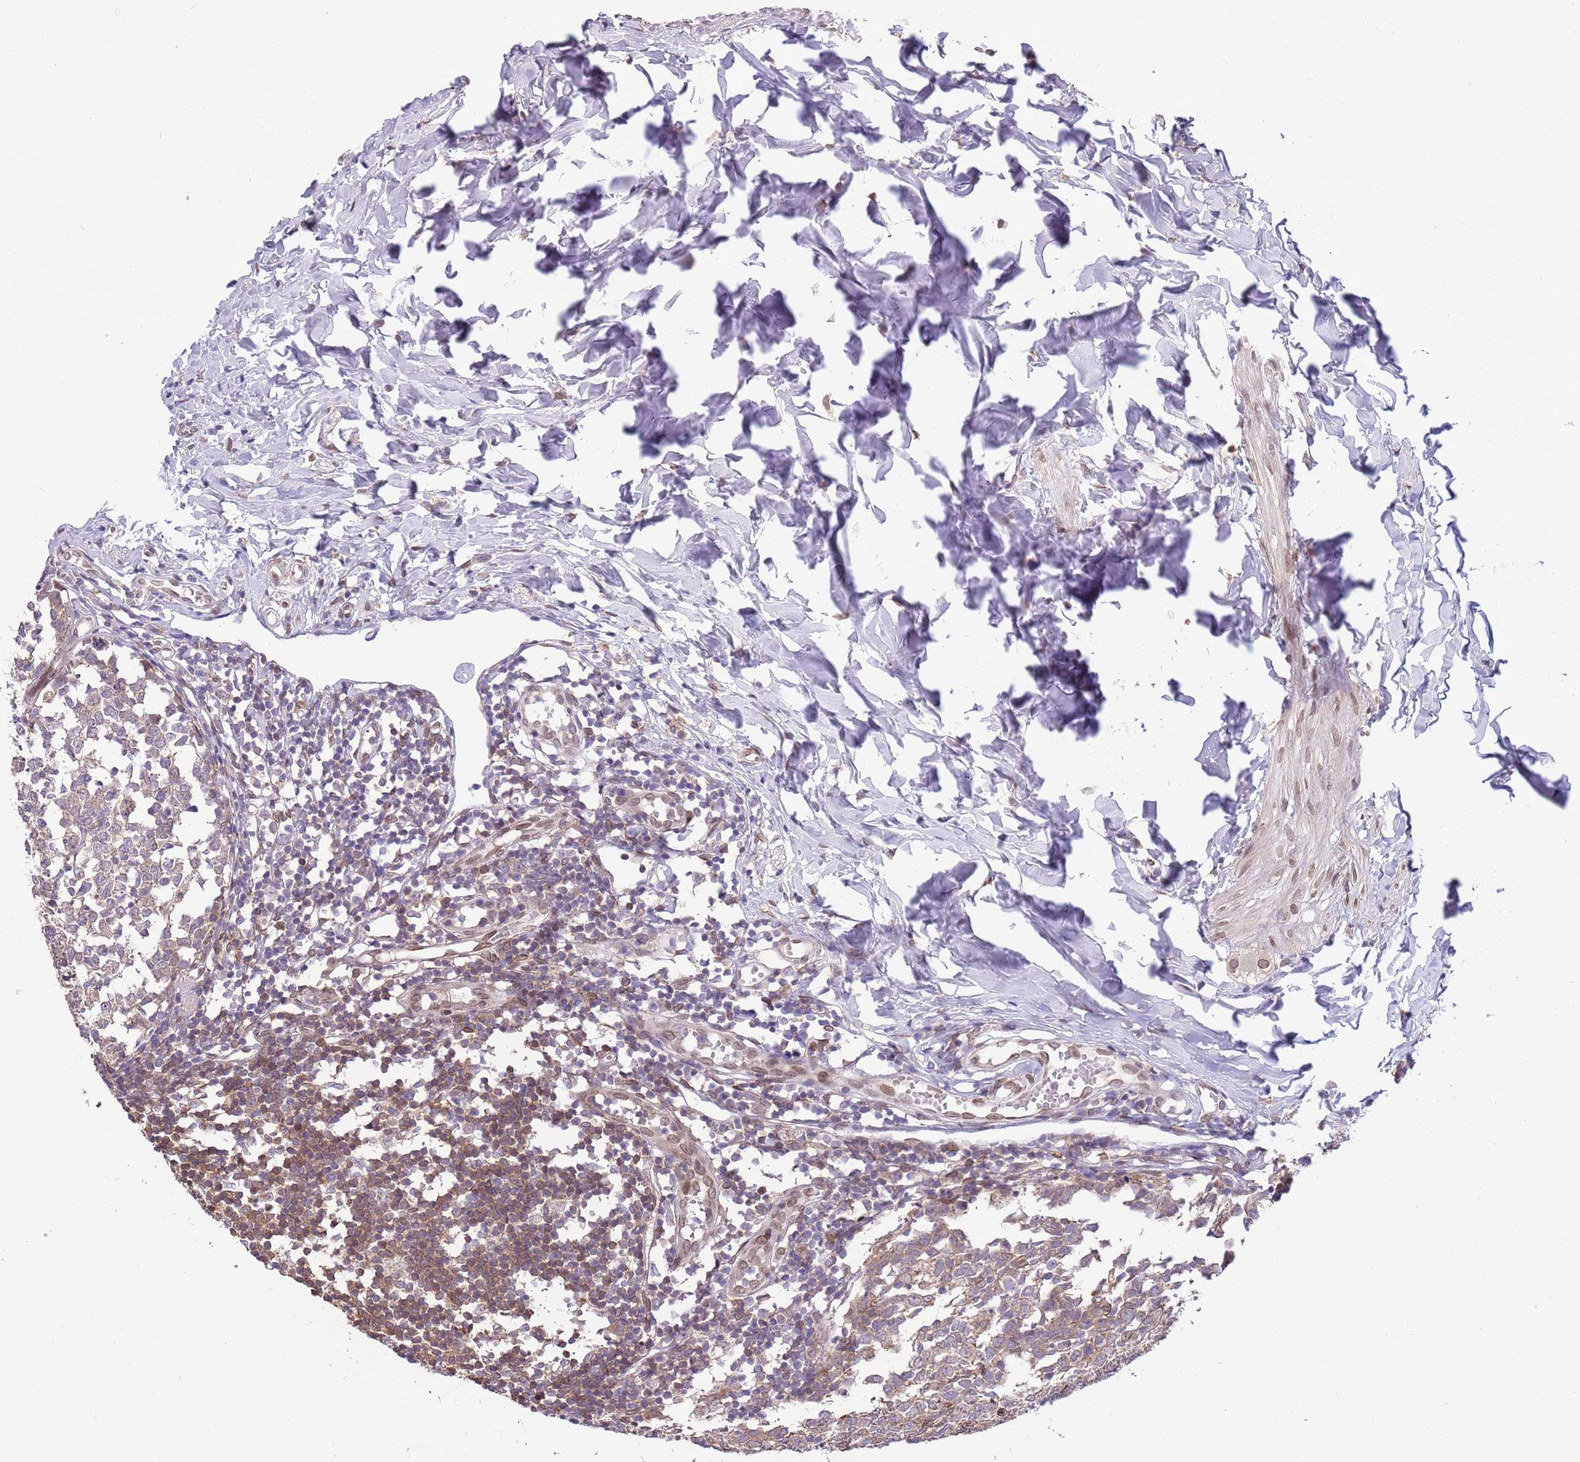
{"staining": {"intensity": "moderate", "quantity": ">75%", "location": "cytoplasmic/membranous,nuclear"}, "tissue": "appendix", "cell_type": "Glandular cells", "image_type": "normal", "snomed": [{"axis": "morphology", "description": "Normal tissue, NOS"}, {"axis": "topography", "description": "Appendix"}], "caption": "DAB immunohistochemical staining of normal human appendix exhibits moderate cytoplasmic/membranous,nuclear protein expression in about >75% of glandular cells.", "gene": "ZNF665", "patient": {"sex": "male", "age": 14}}